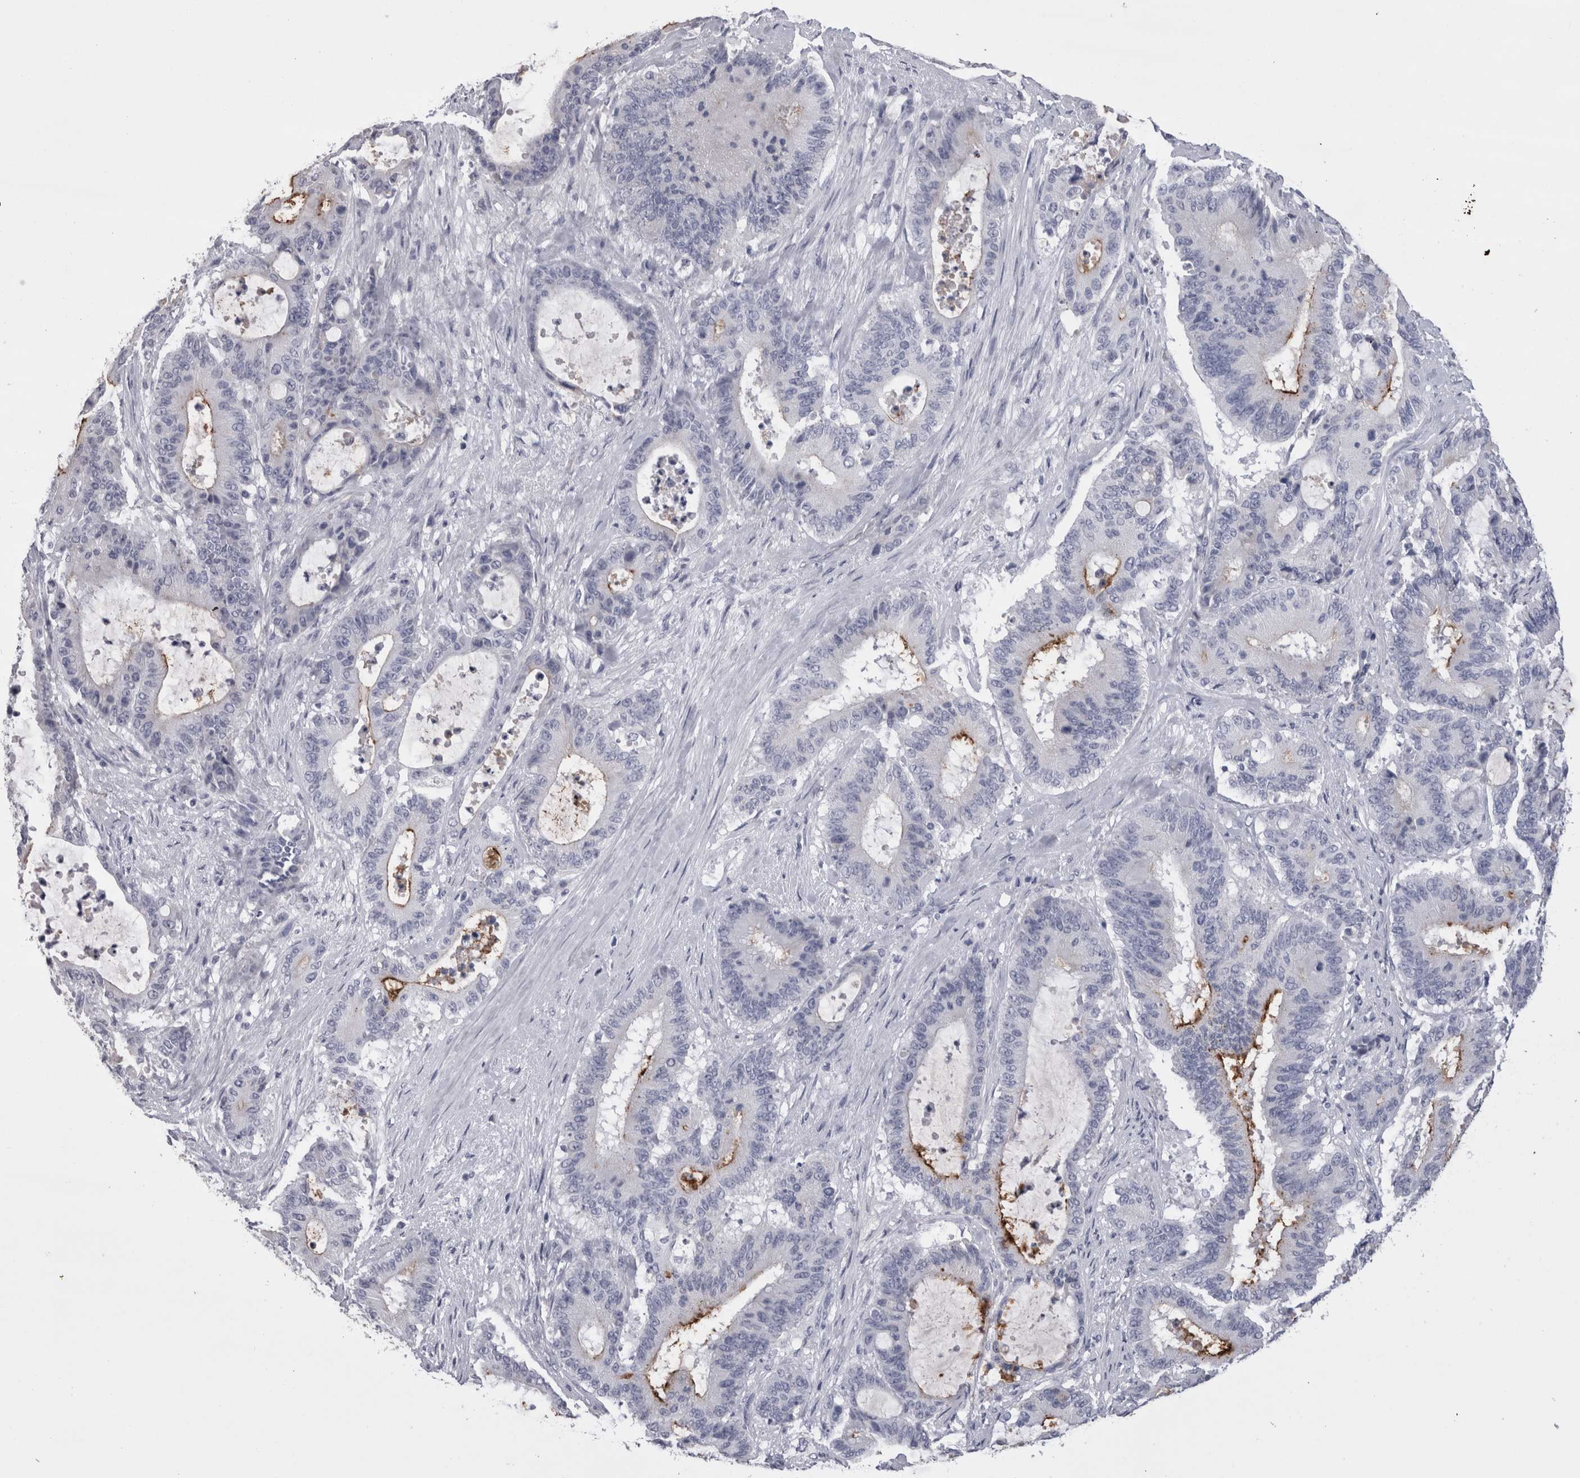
{"staining": {"intensity": "strong", "quantity": "<25%", "location": "cytoplasmic/membranous"}, "tissue": "liver cancer", "cell_type": "Tumor cells", "image_type": "cancer", "snomed": [{"axis": "morphology", "description": "Cholangiocarcinoma"}, {"axis": "topography", "description": "Liver"}], "caption": "IHC image of neoplastic tissue: liver cancer (cholangiocarcinoma) stained using IHC demonstrates medium levels of strong protein expression localized specifically in the cytoplasmic/membranous of tumor cells, appearing as a cytoplasmic/membranous brown color.", "gene": "CDHR5", "patient": {"sex": "female", "age": 73}}